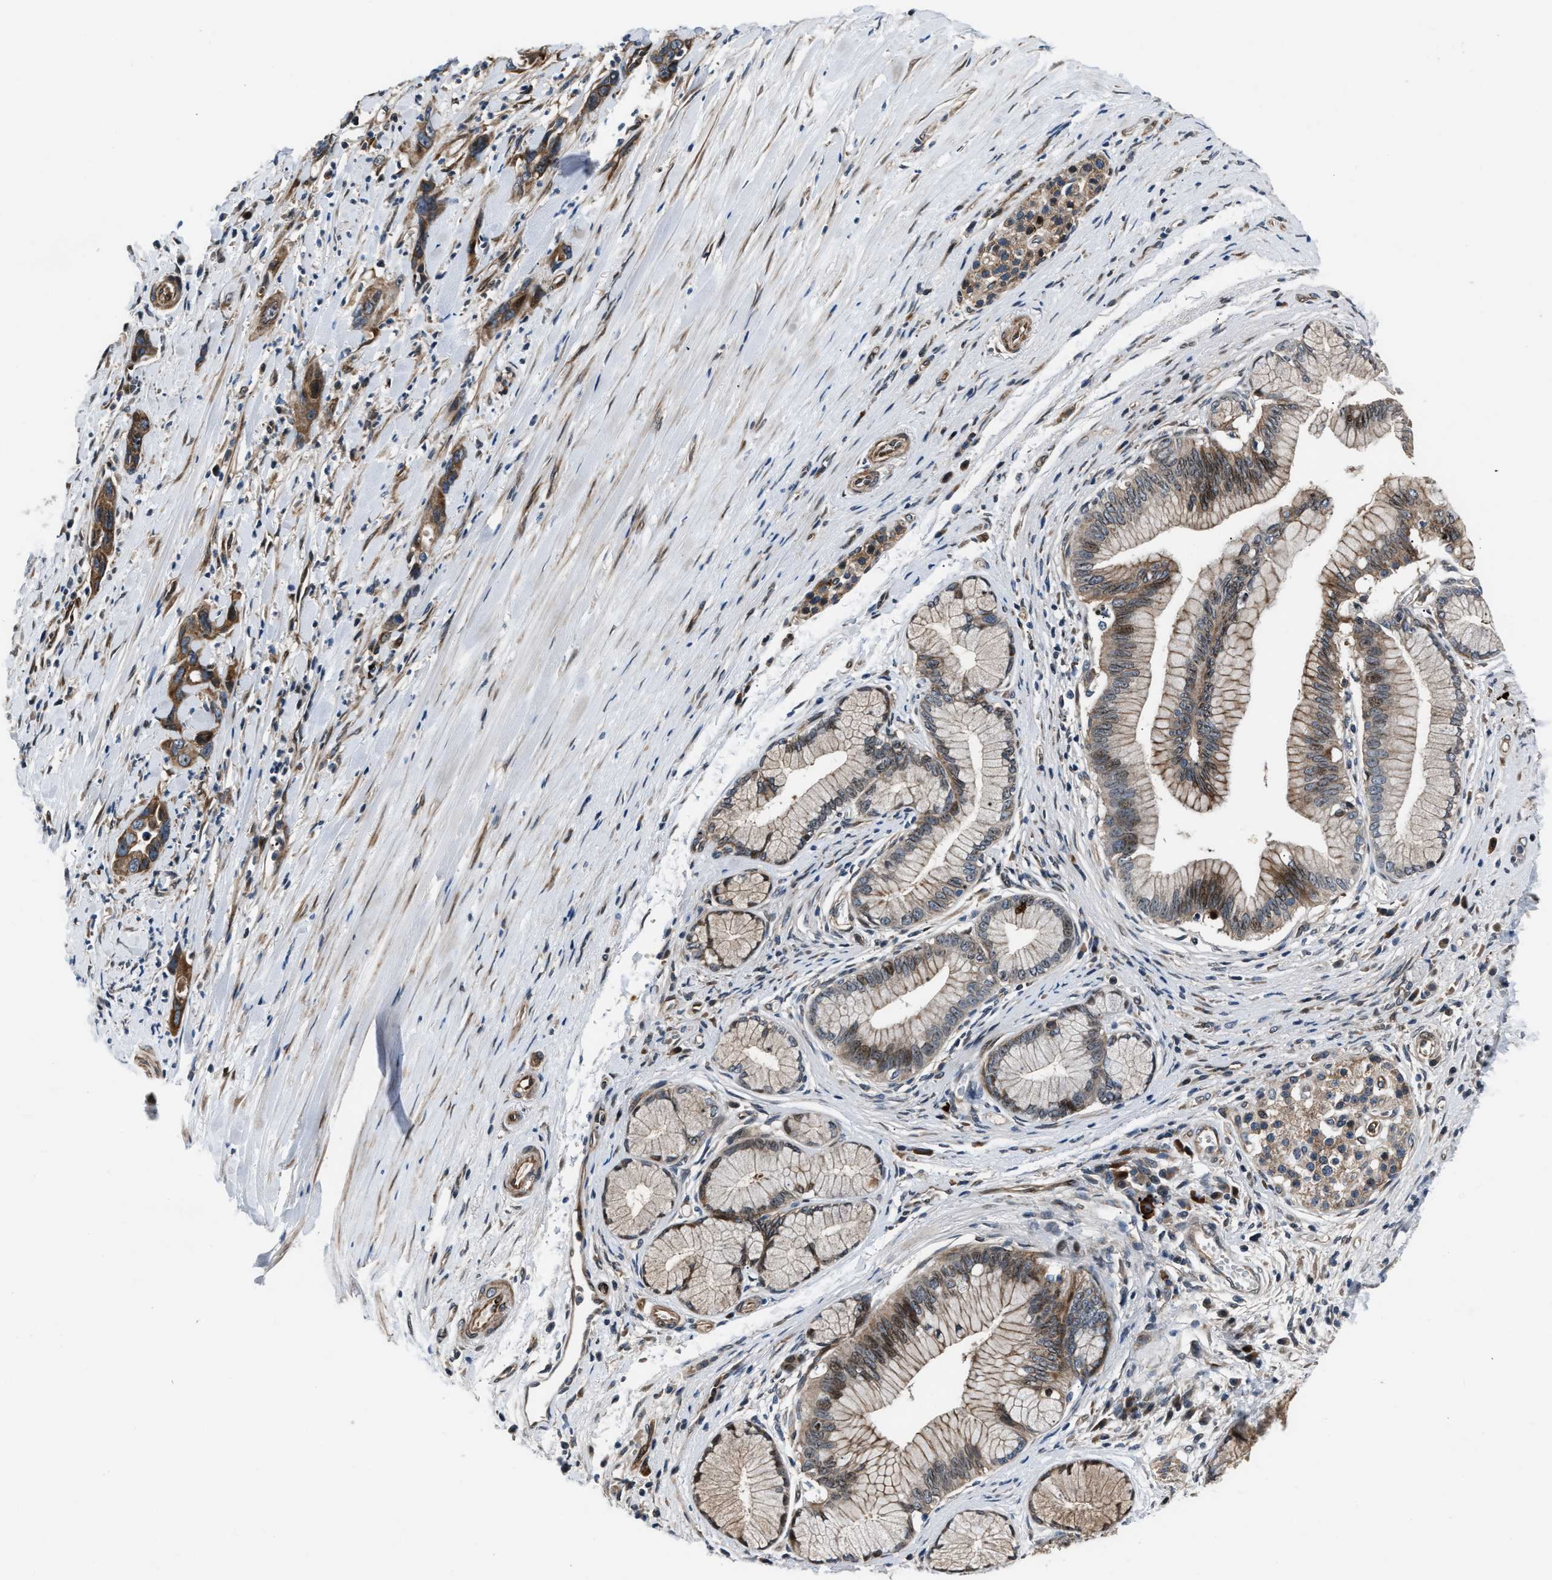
{"staining": {"intensity": "moderate", "quantity": ">75%", "location": "cytoplasmic/membranous,nuclear"}, "tissue": "pancreatic cancer", "cell_type": "Tumor cells", "image_type": "cancer", "snomed": [{"axis": "morphology", "description": "Adenocarcinoma, NOS"}, {"axis": "topography", "description": "Pancreas"}], "caption": "Immunohistochemical staining of human pancreatic adenocarcinoma reveals moderate cytoplasmic/membranous and nuclear protein expression in approximately >75% of tumor cells.", "gene": "DYNC2I1", "patient": {"sex": "female", "age": 70}}